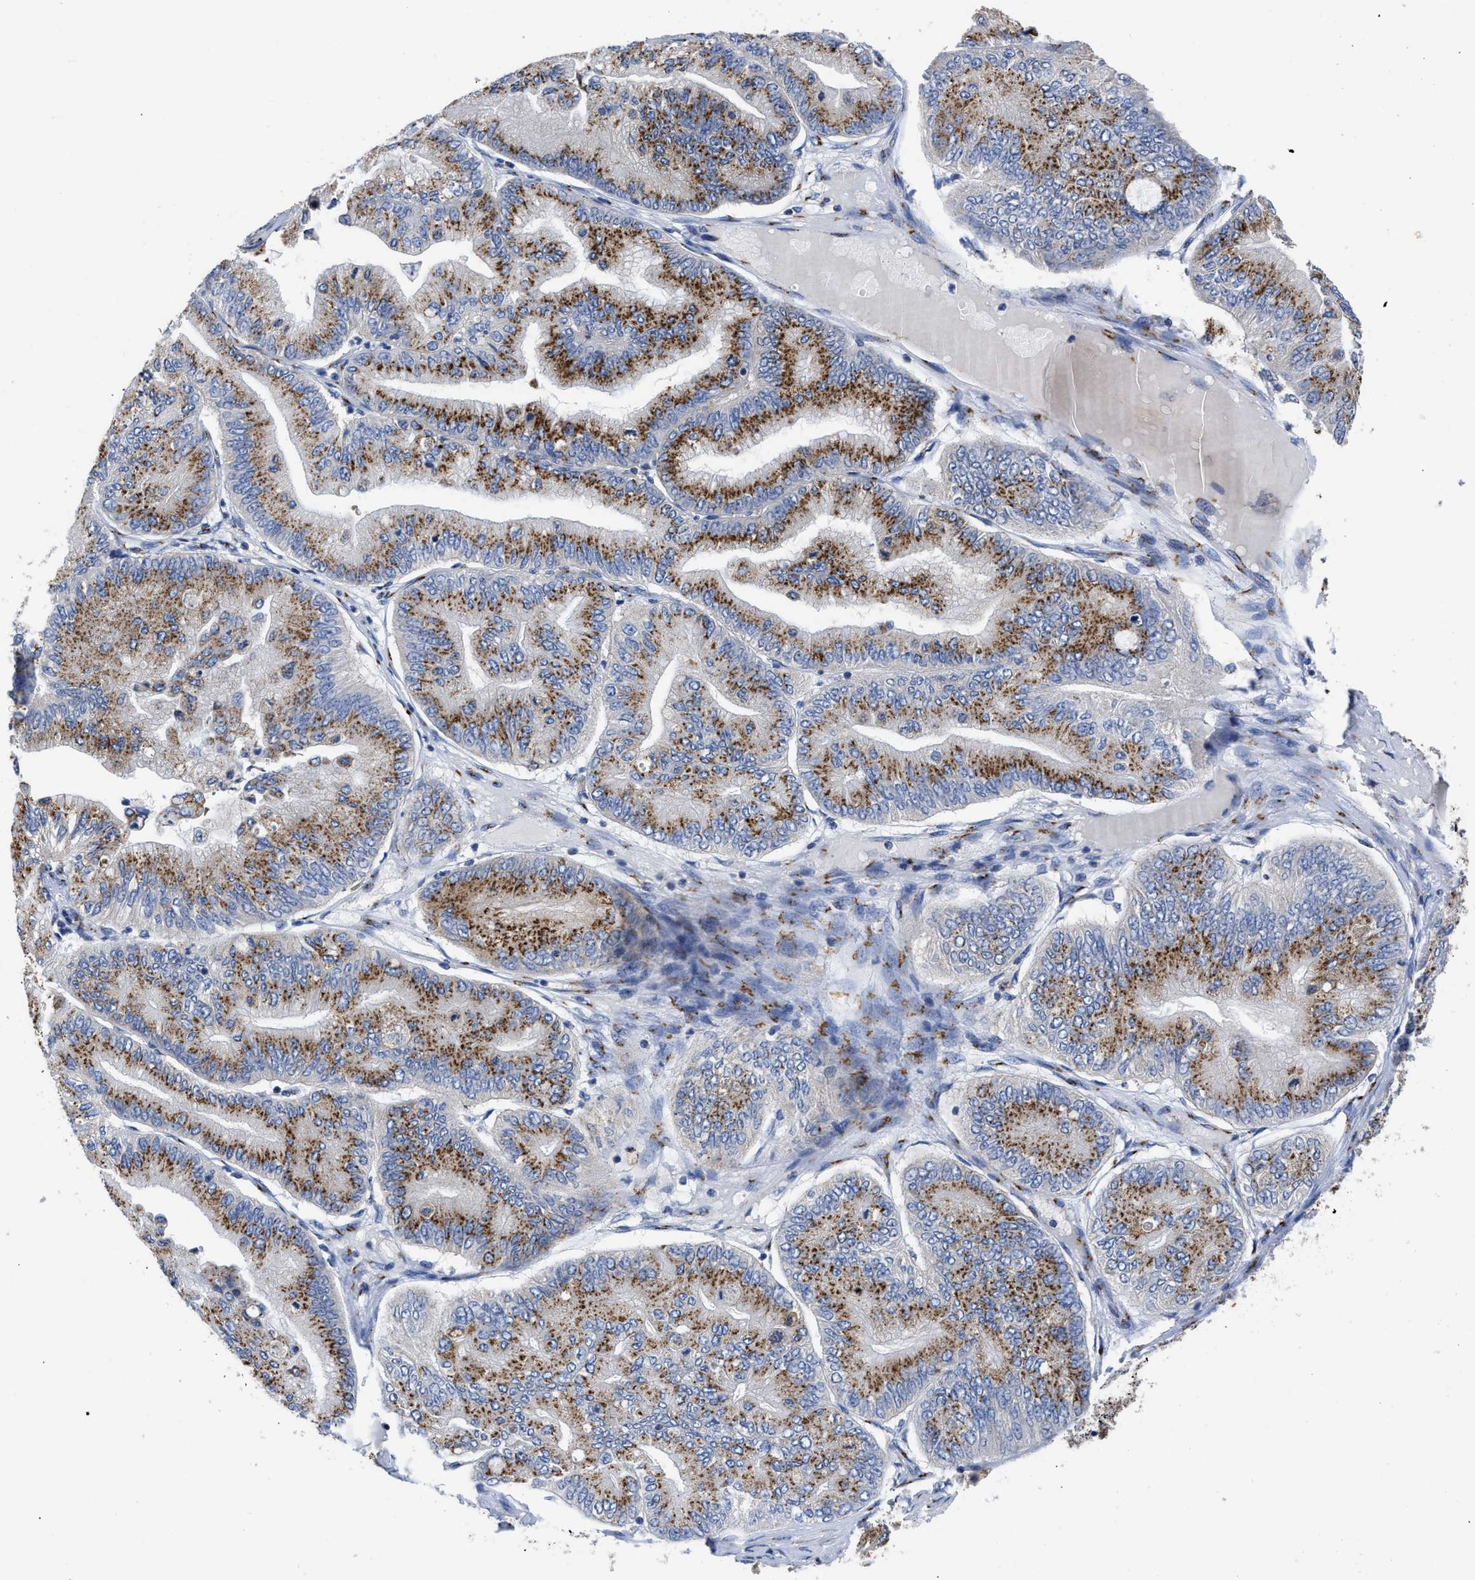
{"staining": {"intensity": "strong", "quantity": ">75%", "location": "cytoplasmic/membranous"}, "tissue": "ovarian cancer", "cell_type": "Tumor cells", "image_type": "cancer", "snomed": [{"axis": "morphology", "description": "Cystadenocarcinoma, mucinous, NOS"}, {"axis": "topography", "description": "Ovary"}], "caption": "Immunohistochemistry (DAB (3,3'-diaminobenzidine)) staining of ovarian cancer displays strong cytoplasmic/membranous protein staining in approximately >75% of tumor cells.", "gene": "TMEM87A", "patient": {"sex": "female", "age": 61}}